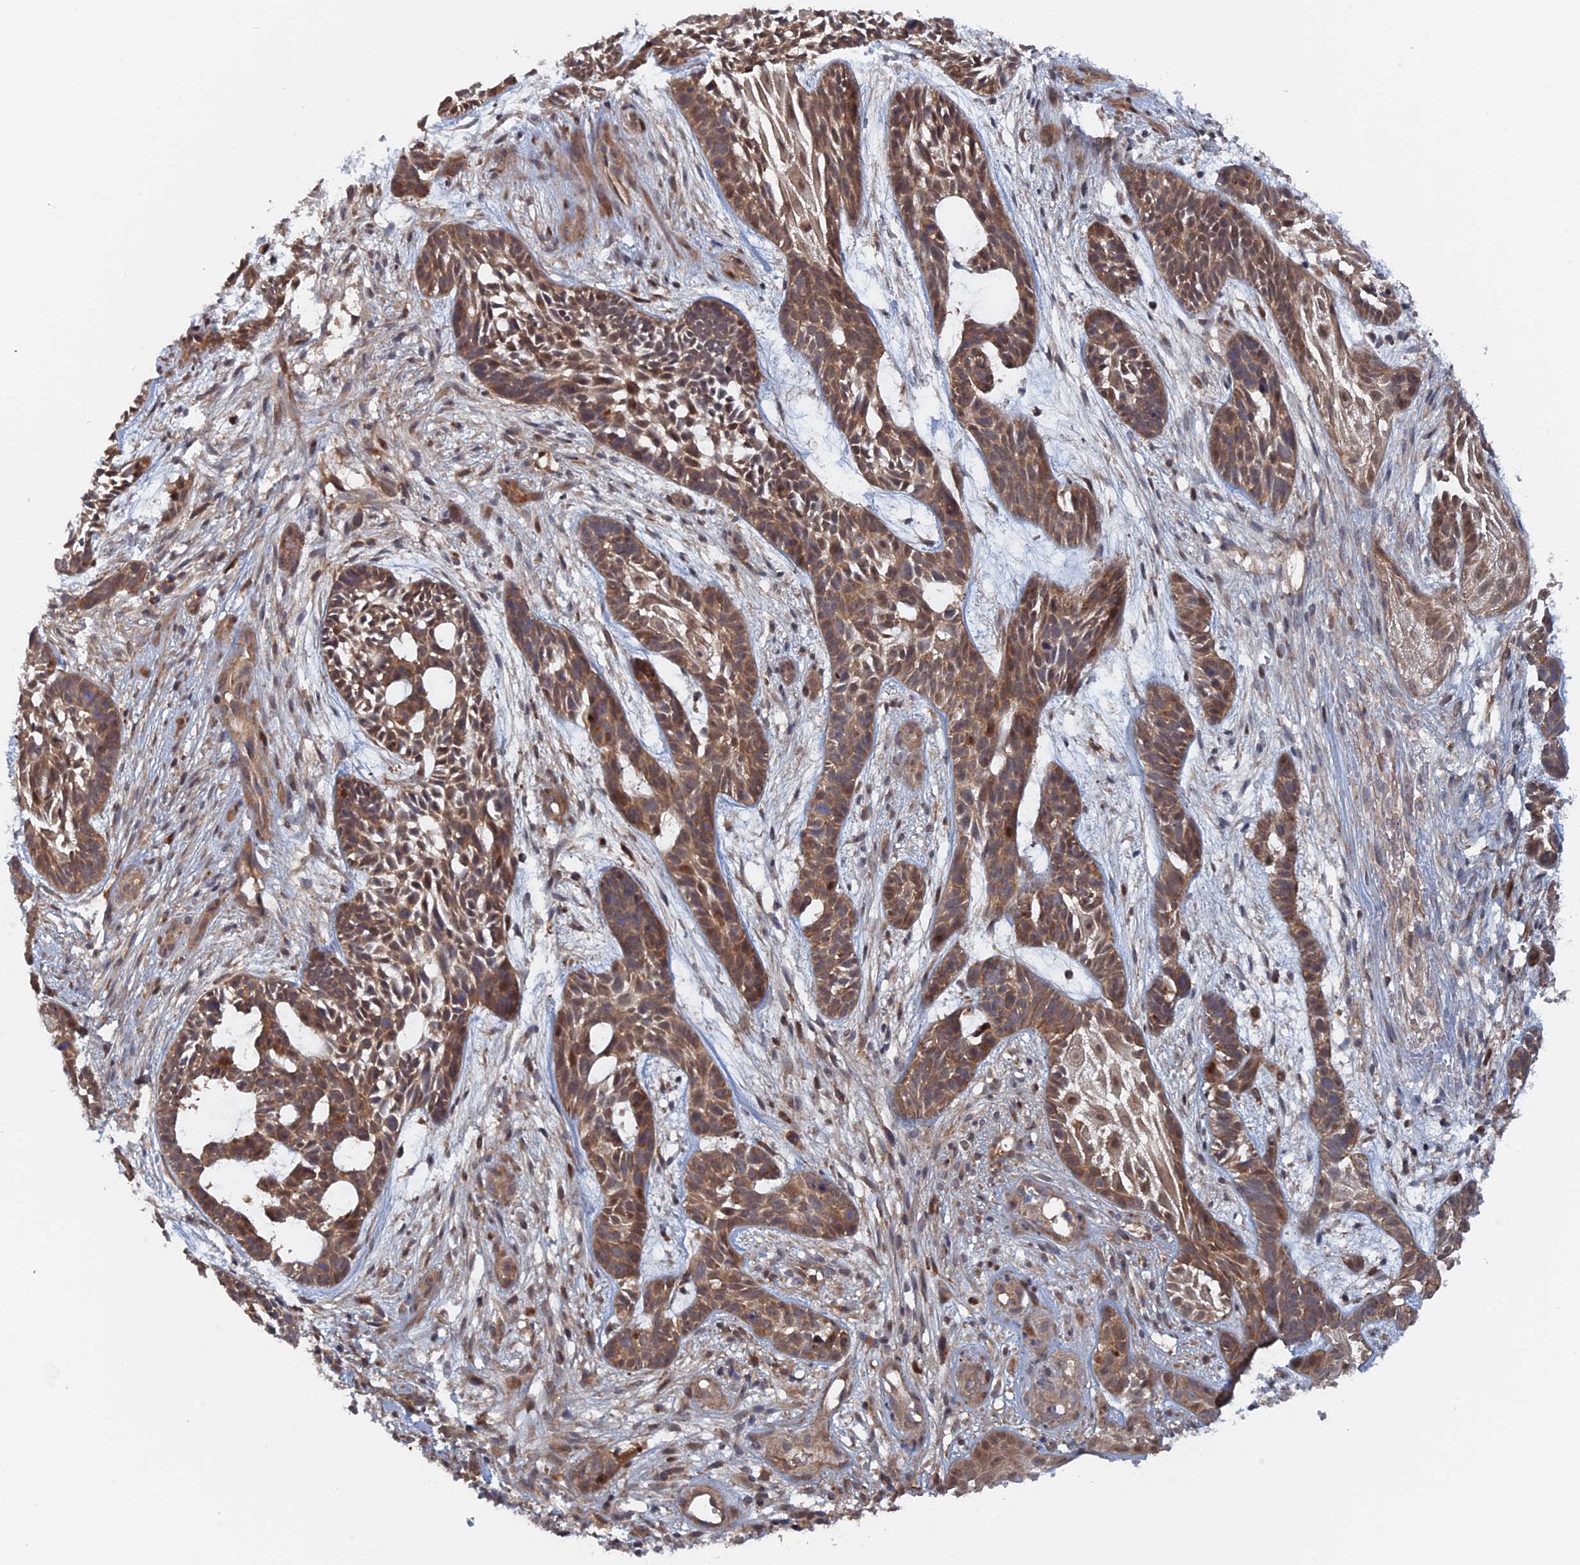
{"staining": {"intensity": "moderate", "quantity": ">75%", "location": "cytoplasmic/membranous,nuclear"}, "tissue": "skin cancer", "cell_type": "Tumor cells", "image_type": "cancer", "snomed": [{"axis": "morphology", "description": "Basal cell carcinoma"}, {"axis": "topography", "description": "Skin"}], "caption": "This micrograph exhibits immunohistochemistry staining of human skin basal cell carcinoma, with medium moderate cytoplasmic/membranous and nuclear staining in approximately >75% of tumor cells.", "gene": "ELOVL6", "patient": {"sex": "male", "age": 89}}